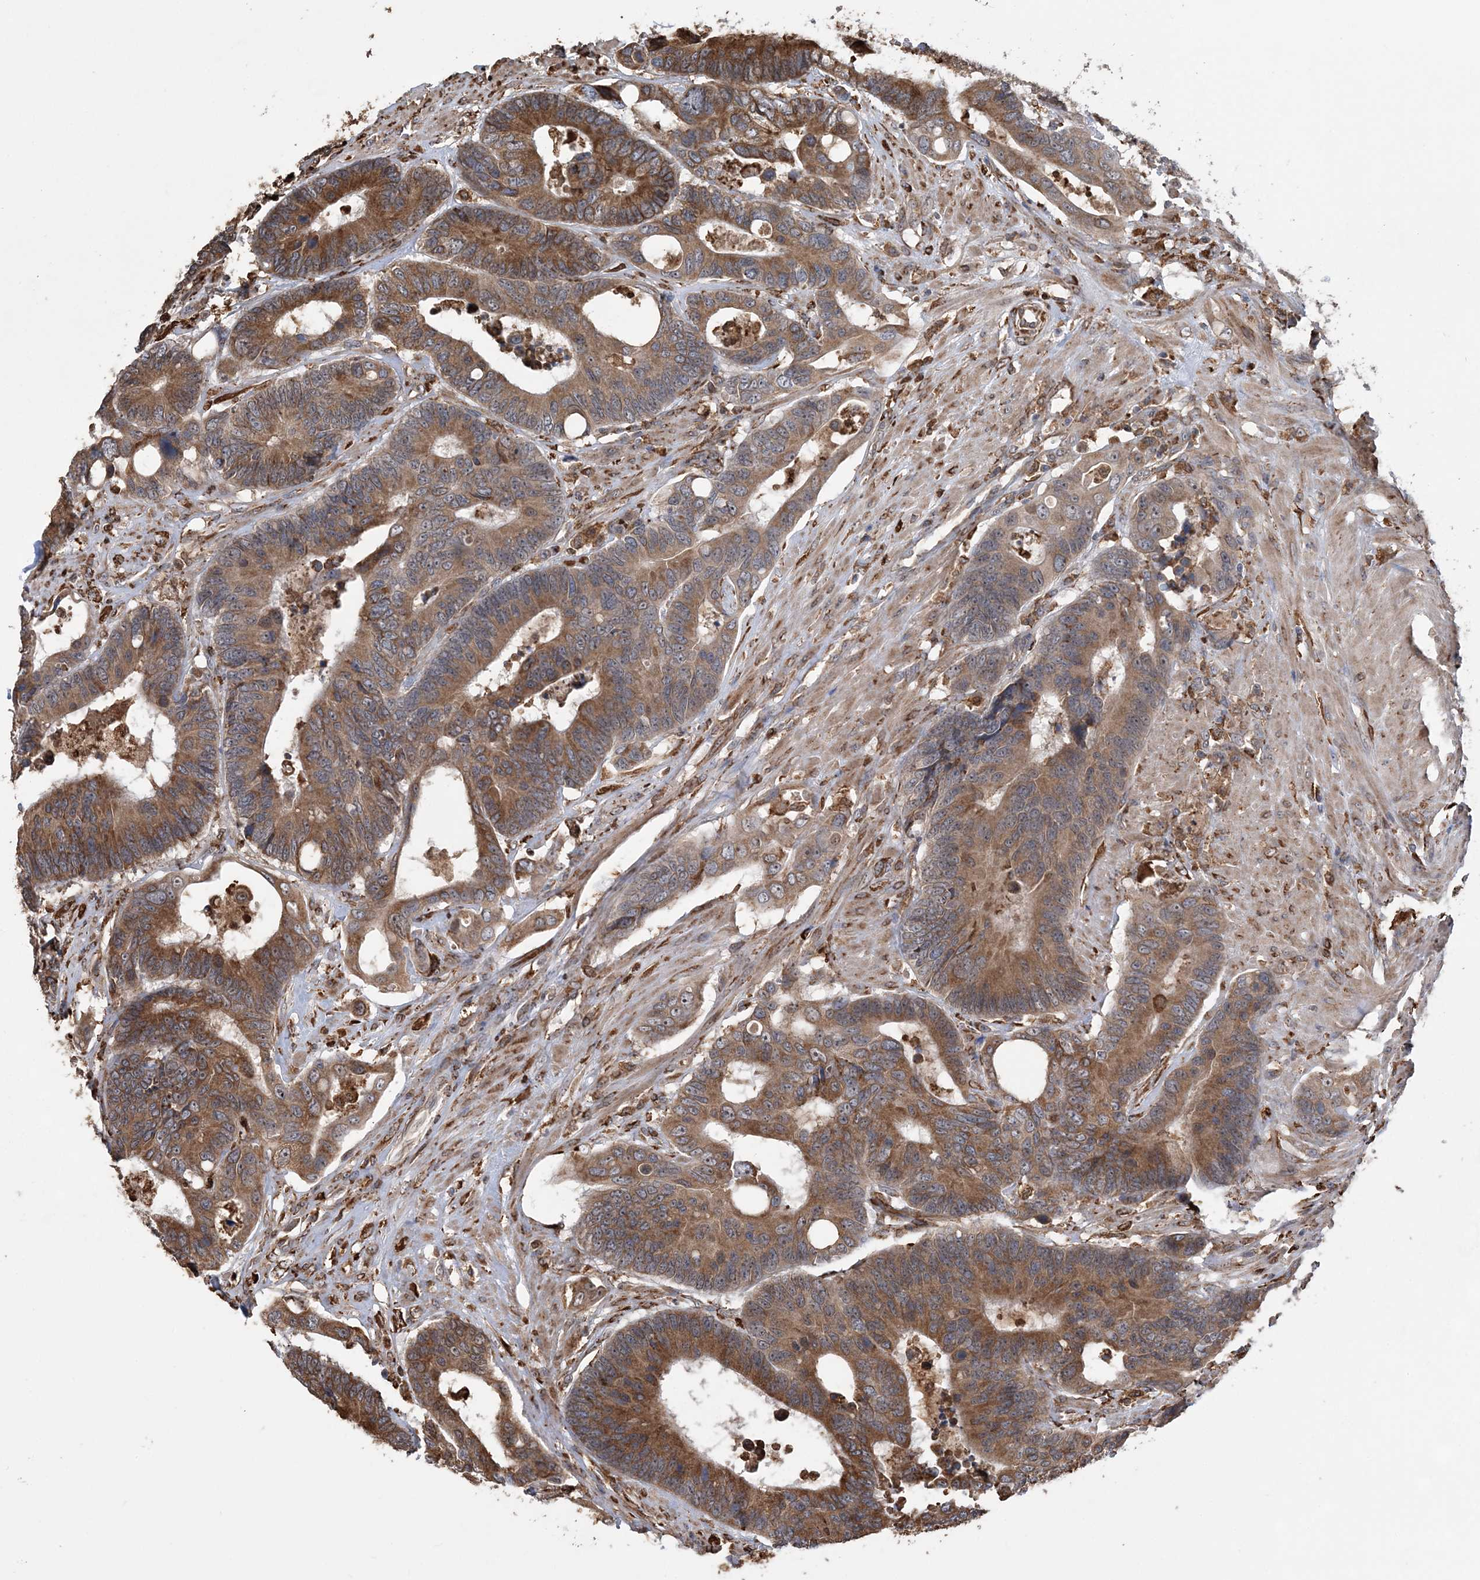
{"staining": {"intensity": "moderate", "quantity": ">75%", "location": "cytoplasmic/membranous"}, "tissue": "colorectal cancer", "cell_type": "Tumor cells", "image_type": "cancer", "snomed": [{"axis": "morphology", "description": "Adenocarcinoma, NOS"}, {"axis": "topography", "description": "Rectum"}], "caption": "The histopathology image displays a brown stain indicating the presence of a protein in the cytoplasmic/membranous of tumor cells in colorectal adenocarcinoma.", "gene": "WDR12", "patient": {"sex": "male", "age": 55}}